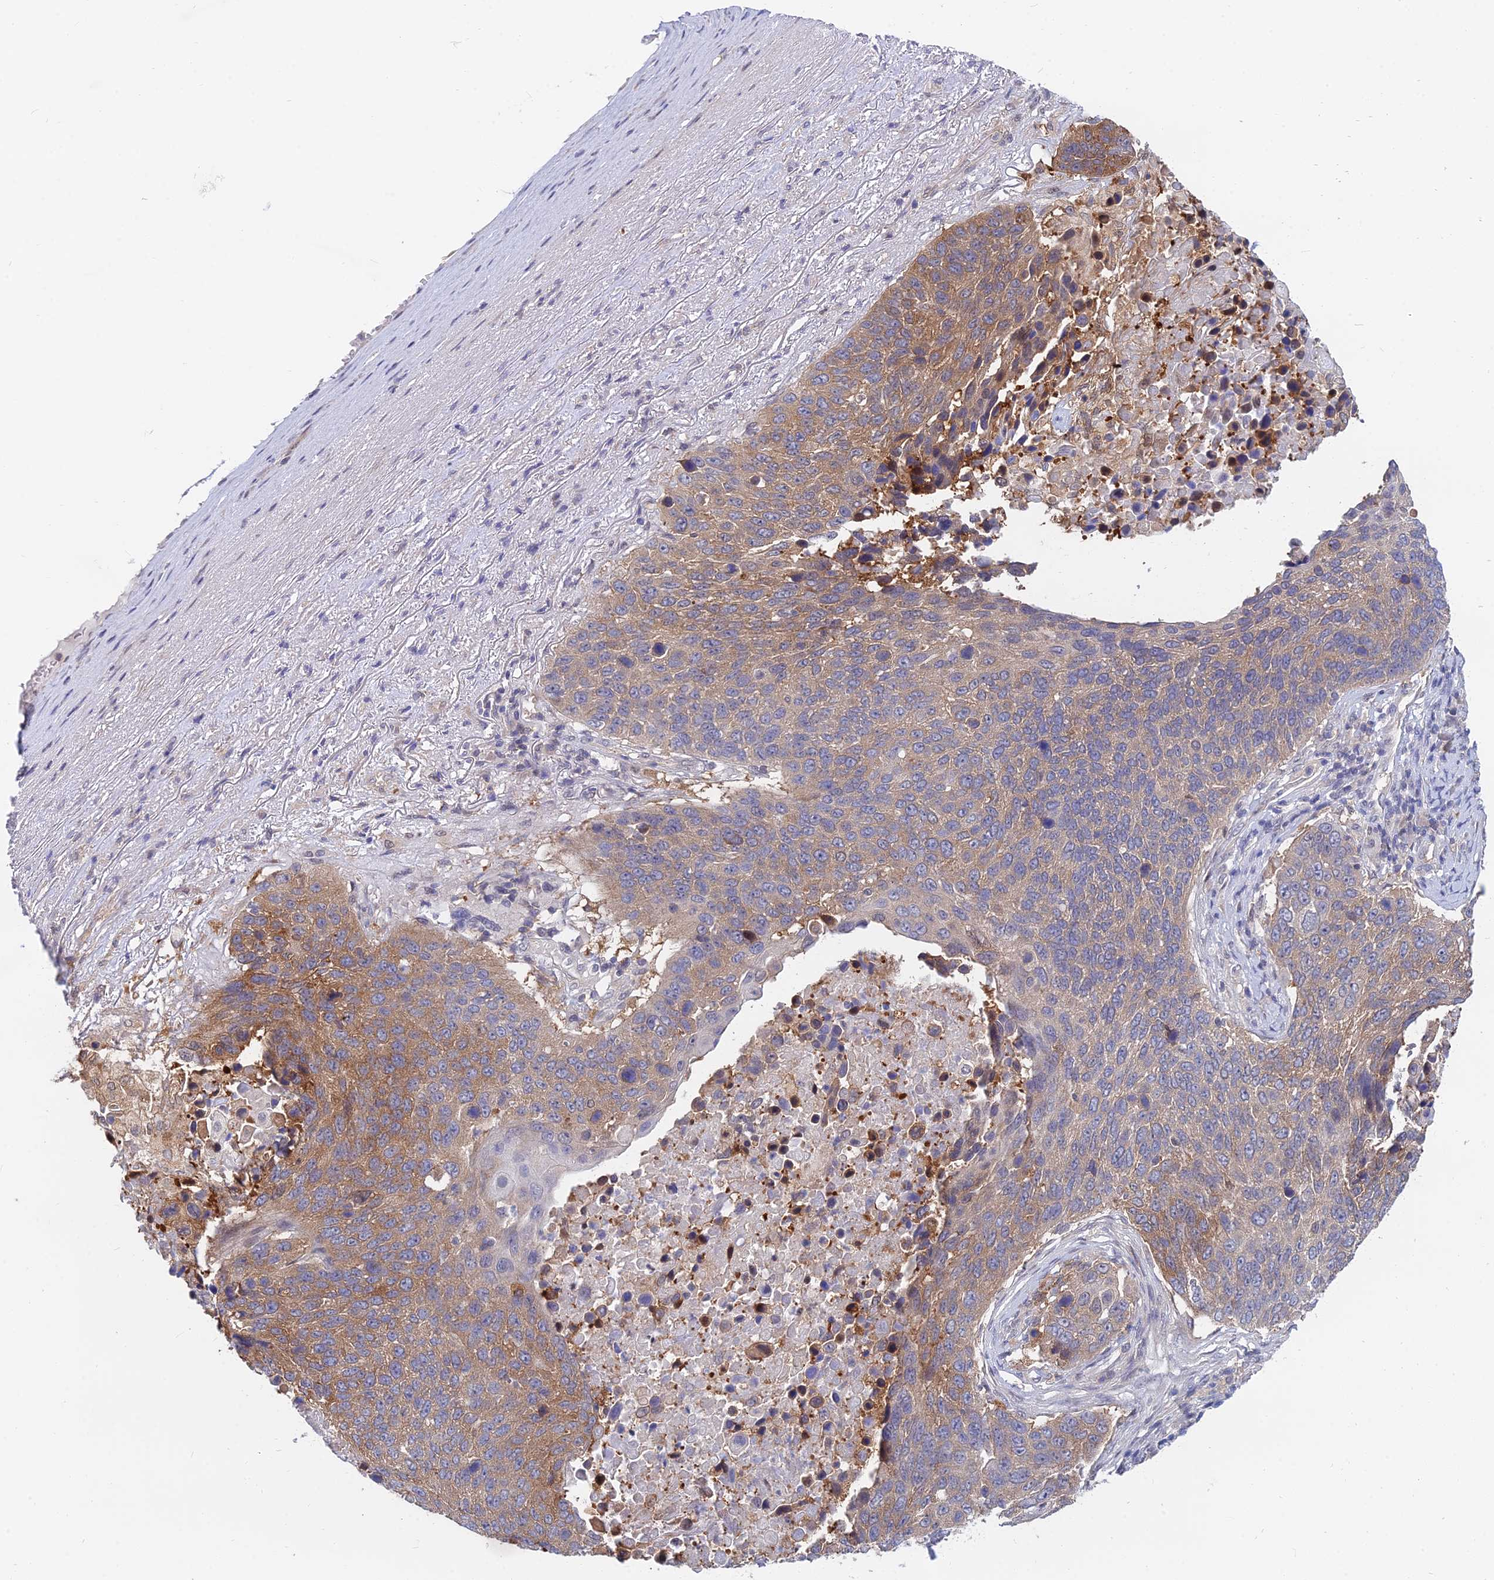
{"staining": {"intensity": "moderate", "quantity": ">75%", "location": "cytoplasmic/membranous"}, "tissue": "lung cancer", "cell_type": "Tumor cells", "image_type": "cancer", "snomed": [{"axis": "morphology", "description": "Normal tissue, NOS"}, {"axis": "morphology", "description": "Squamous cell carcinoma, NOS"}, {"axis": "topography", "description": "Lymph node"}, {"axis": "topography", "description": "Lung"}], "caption": "The photomicrograph demonstrates immunohistochemical staining of lung cancer. There is moderate cytoplasmic/membranous expression is appreciated in approximately >75% of tumor cells.", "gene": "B3GALT4", "patient": {"sex": "male", "age": 66}}